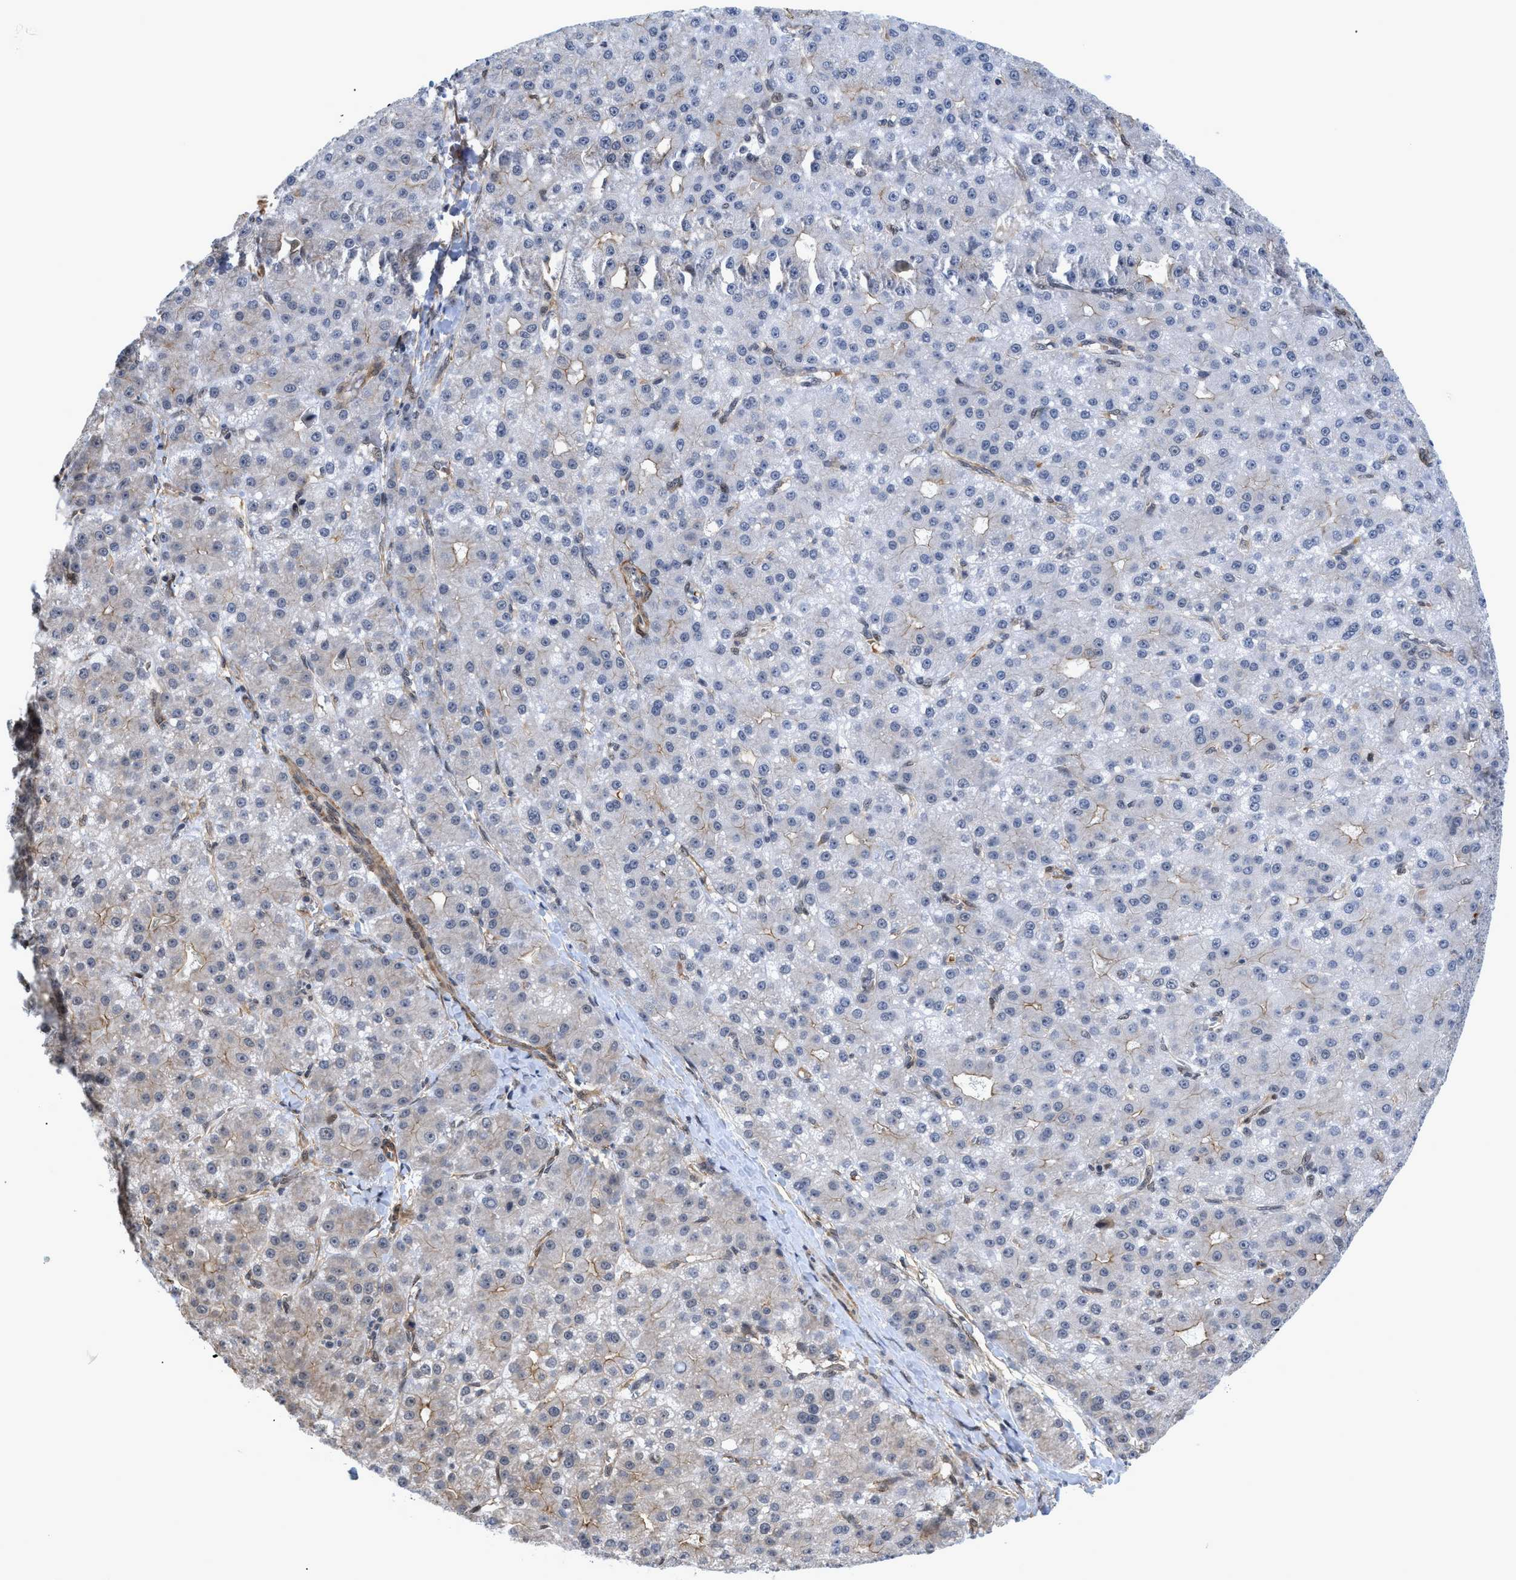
{"staining": {"intensity": "negative", "quantity": "none", "location": "none"}, "tissue": "liver cancer", "cell_type": "Tumor cells", "image_type": "cancer", "snomed": [{"axis": "morphology", "description": "Carcinoma, Hepatocellular, NOS"}, {"axis": "topography", "description": "Liver"}], "caption": "An IHC micrograph of liver hepatocellular carcinoma is shown. There is no staining in tumor cells of liver hepatocellular carcinoma.", "gene": "GPRASP2", "patient": {"sex": "male", "age": 67}}